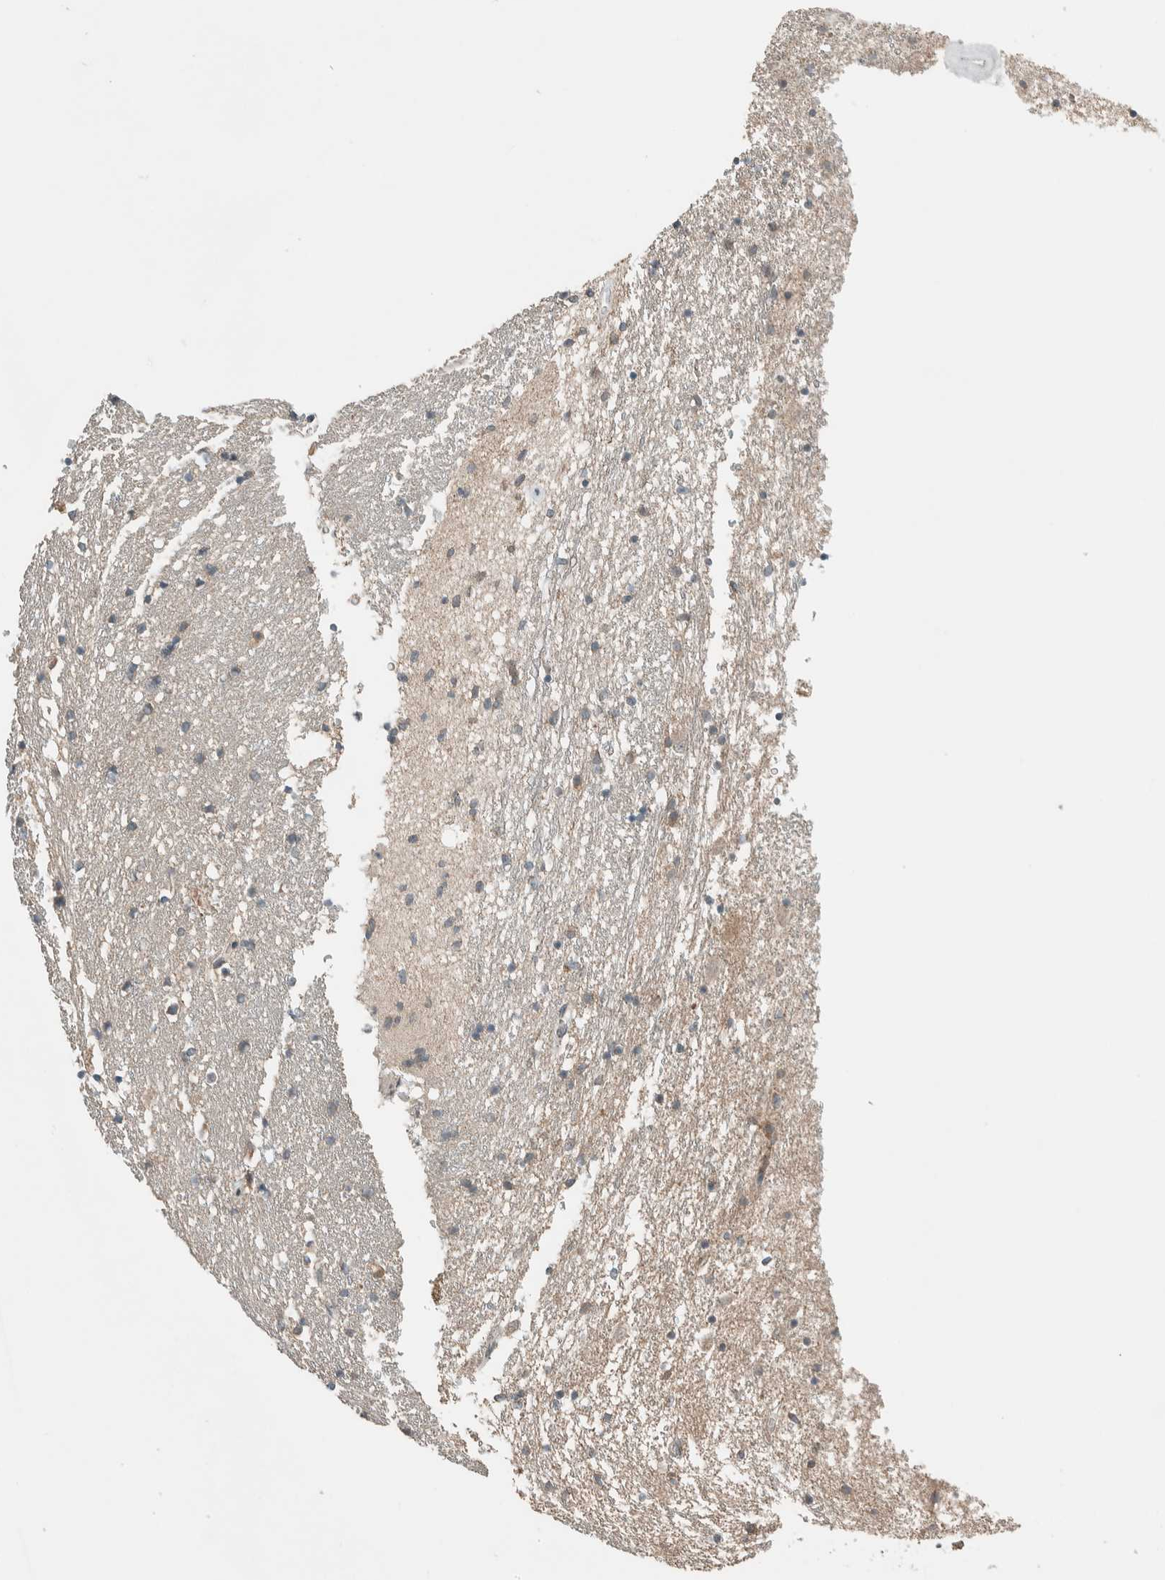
{"staining": {"intensity": "weak", "quantity": "25%-75%", "location": "cytoplasmic/membranous"}, "tissue": "caudate", "cell_type": "Glial cells", "image_type": "normal", "snomed": [{"axis": "morphology", "description": "Normal tissue, NOS"}, {"axis": "topography", "description": "Lateral ventricle wall"}], "caption": "Glial cells exhibit low levels of weak cytoplasmic/membranous positivity in approximately 25%-75% of cells in benign human caudate.", "gene": "CTBP2", "patient": {"sex": "female", "age": 54}}